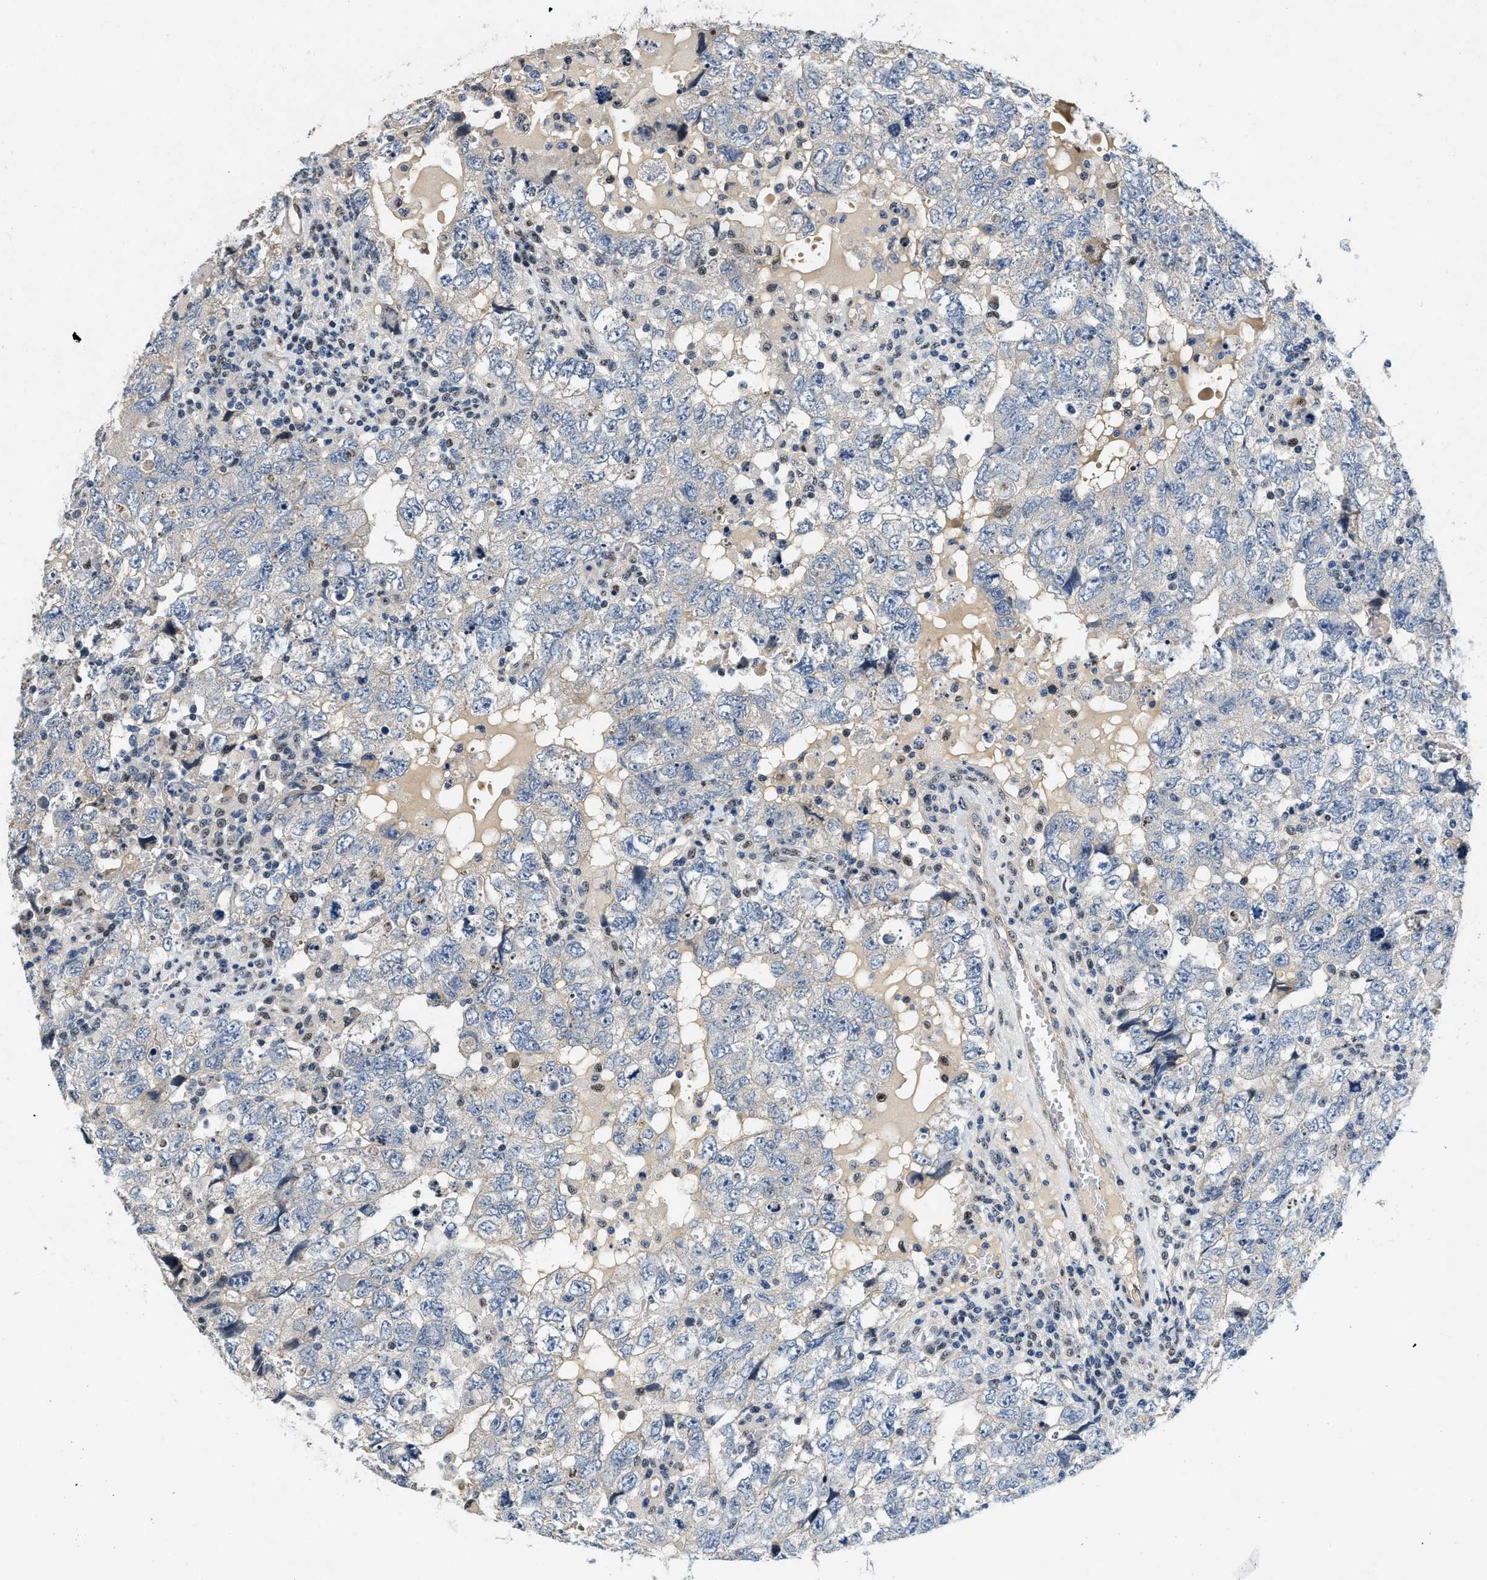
{"staining": {"intensity": "negative", "quantity": "none", "location": "none"}, "tissue": "testis cancer", "cell_type": "Tumor cells", "image_type": "cancer", "snomed": [{"axis": "morphology", "description": "Seminoma, NOS"}, {"axis": "topography", "description": "Testis"}], "caption": "Immunohistochemistry of human testis cancer (seminoma) shows no expression in tumor cells.", "gene": "VIP", "patient": {"sex": "male", "age": 22}}